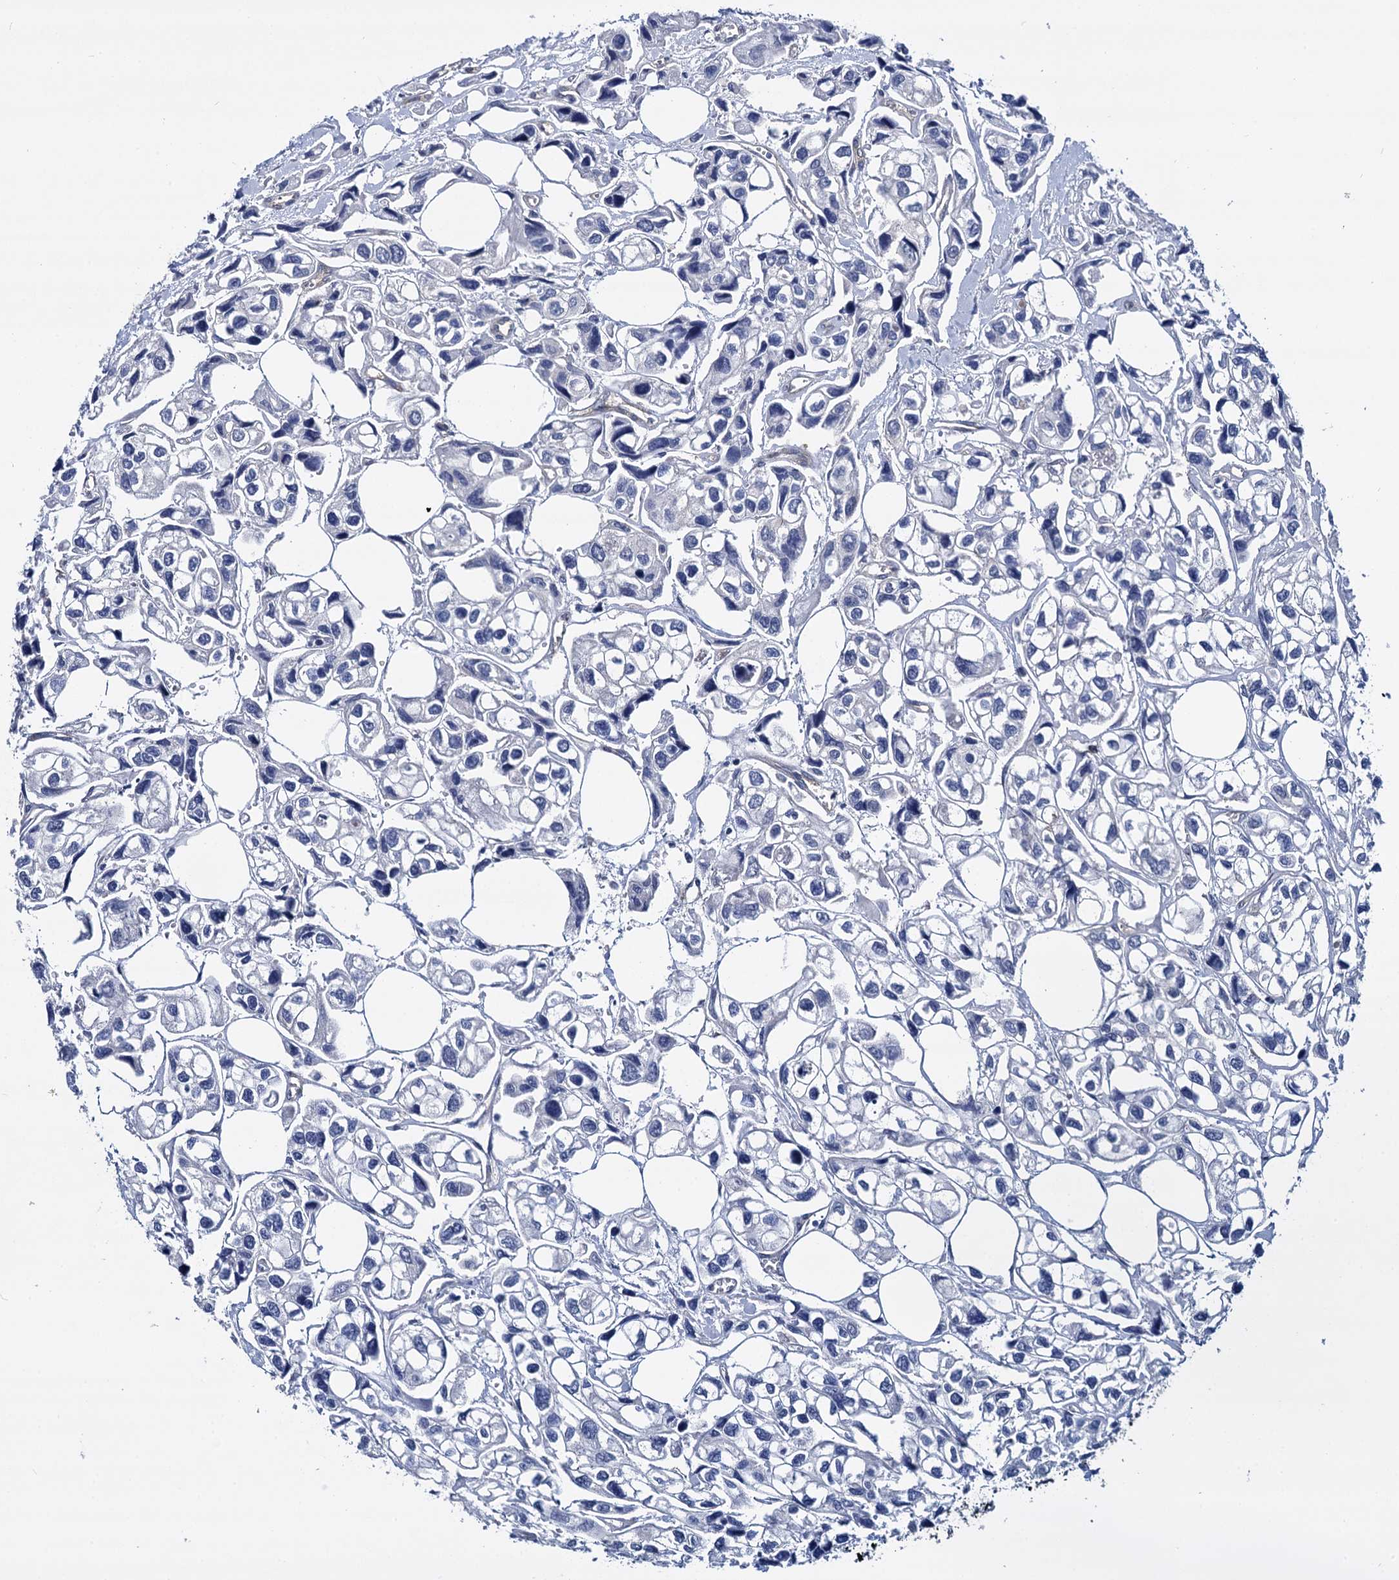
{"staining": {"intensity": "negative", "quantity": "none", "location": "none"}, "tissue": "urothelial cancer", "cell_type": "Tumor cells", "image_type": "cancer", "snomed": [{"axis": "morphology", "description": "Urothelial carcinoma, High grade"}, {"axis": "topography", "description": "Urinary bladder"}], "caption": "Immunohistochemistry of human urothelial cancer shows no staining in tumor cells.", "gene": "STXBP1", "patient": {"sex": "male", "age": 67}}